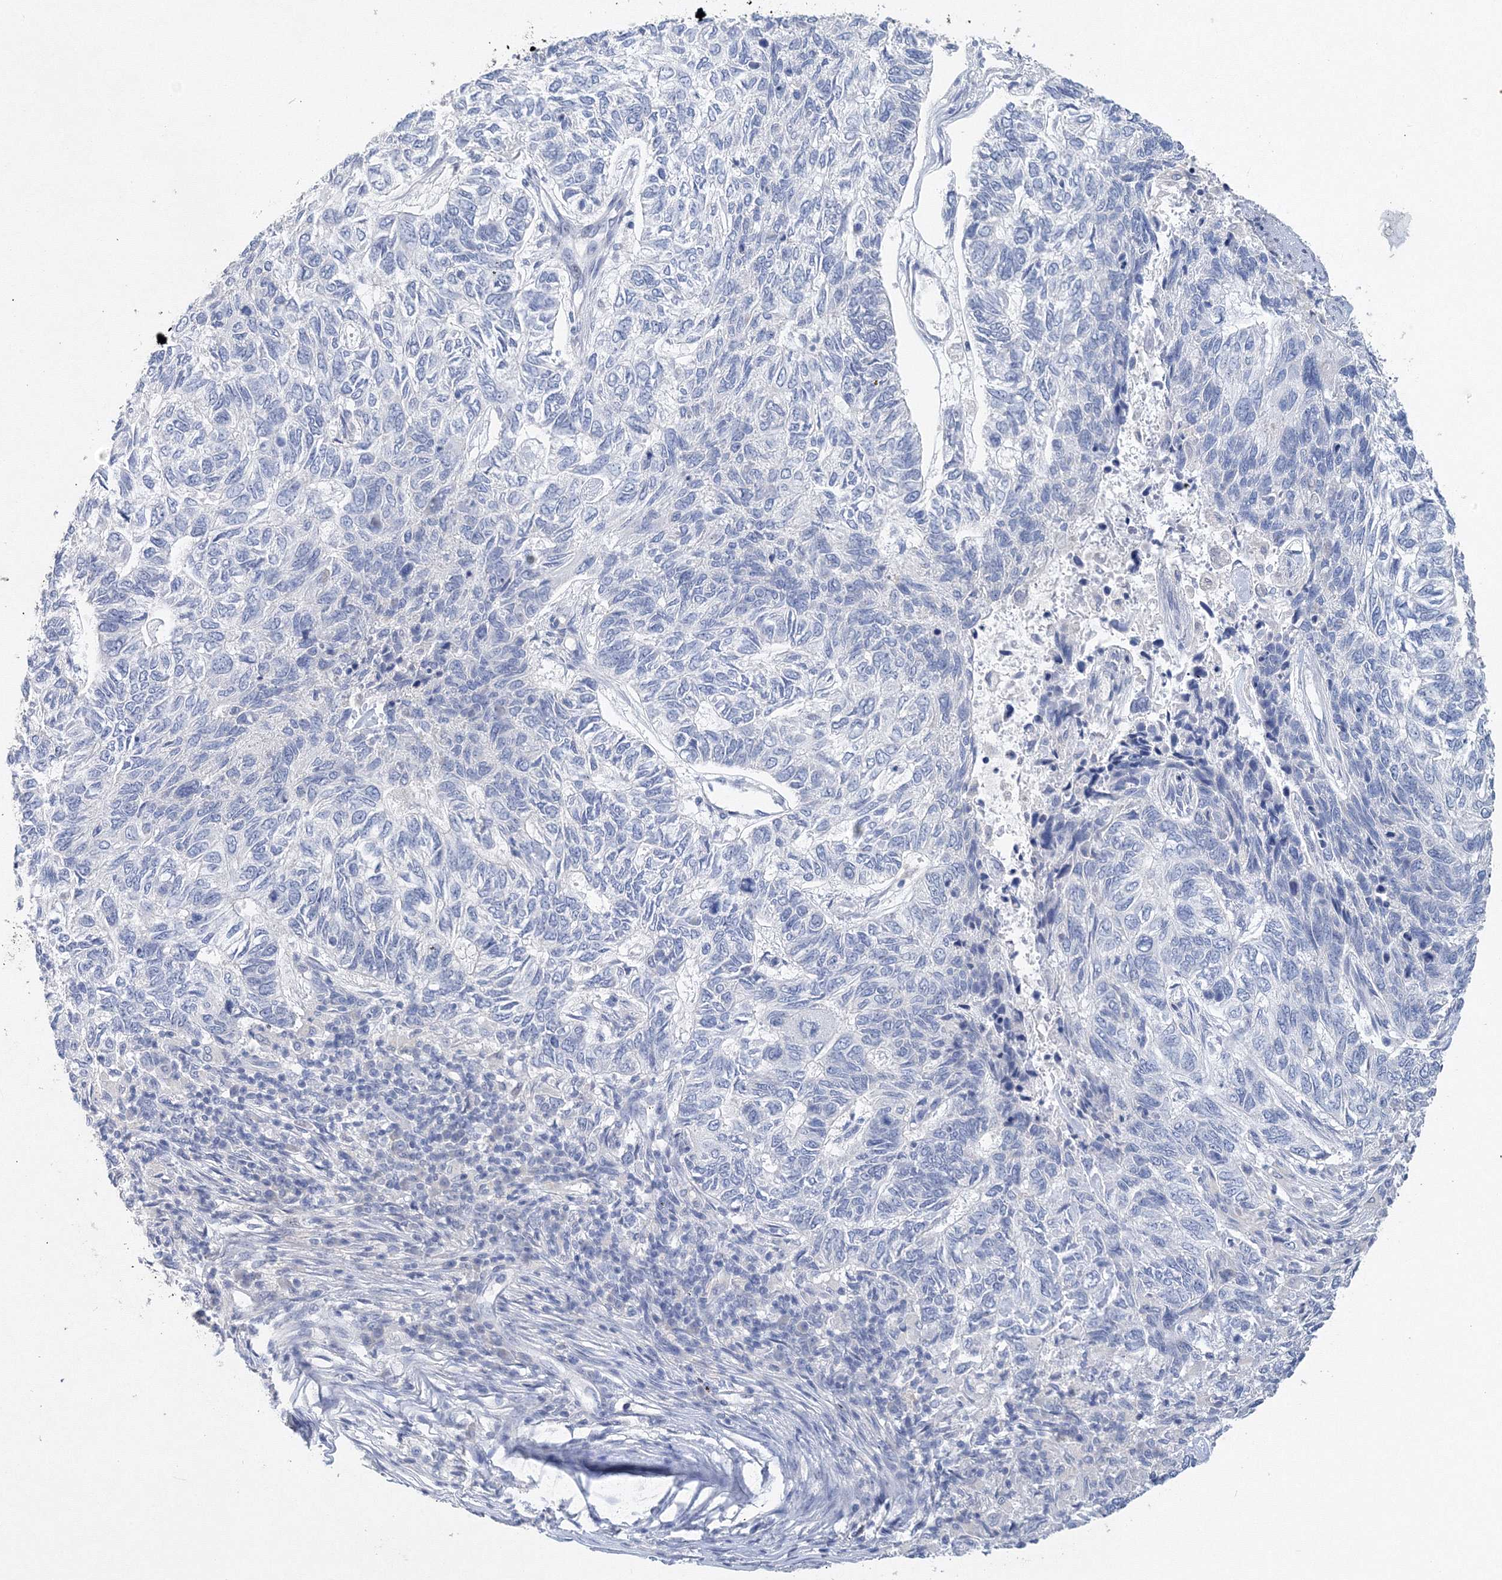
{"staining": {"intensity": "negative", "quantity": "none", "location": "none"}, "tissue": "skin cancer", "cell_type": "Tumor cells", "image_type": "cancer", "snomed": [{"axis": "morphology", "description": "Basal cell carcinoma"}, {"axis": "topography", "description": "Skin"}], "caption": "Immunohistochemical staining of human skin cancer (basal cell carcinoma) displays no significant staining in tumor cells.", "gene": "OSBPL6", "patient": {"sex": "female", "age": 65}}